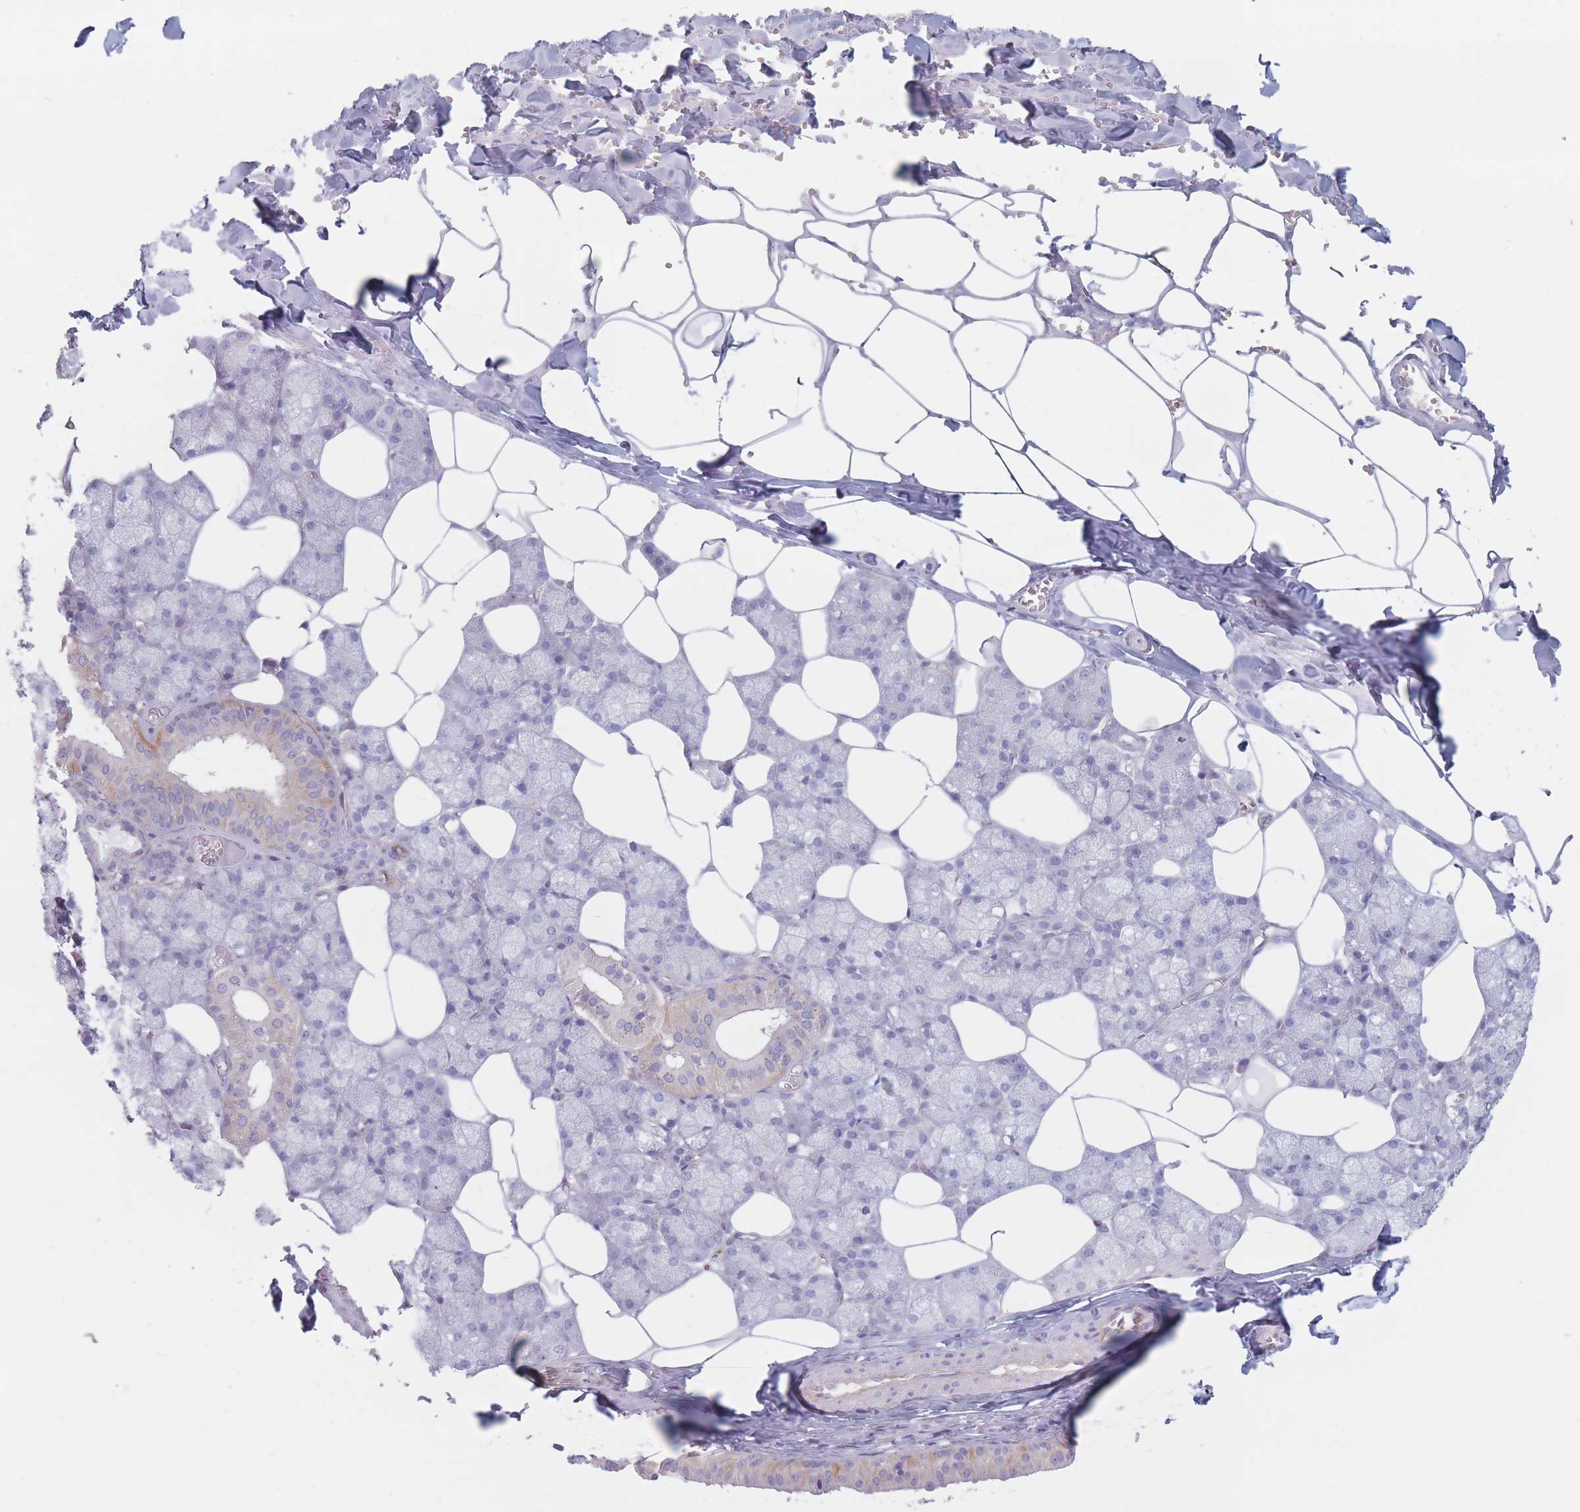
{"staining": {"intensity": "weak", "quantity": "<25%", "location": "cytoplasmic/membranous"}, "tissue": "salivary gland", "cell_type": "Glandular cells", "image_type": "normal", "snomed": [{"axis": "morphology", "description": "Normal tissue, NOS"}, {"axis": "topography", "description": "Salivary gland"}], "caption": "Glandular cells are negative for brown protein staining in normal salivary gland. Brightfield microscopy of immunohistochemistry (IHC) stained with DAB (3,3'-diaminobenzidine) (brown) and hematoxylin (blue), captured at high magnification.", "gene": "PLPP1", "patient": {"sex": "male", "age": 62}}